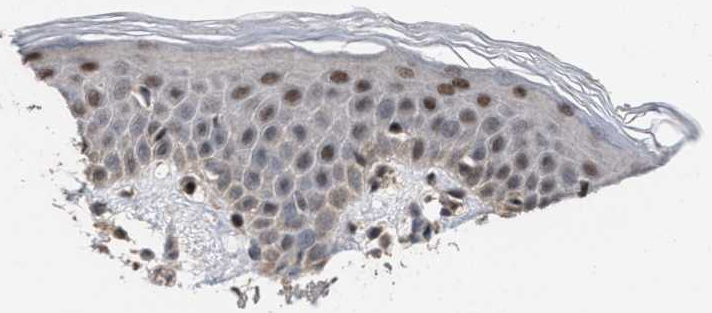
{"staining": {"intensity": "moderate", "quantity": ">75%", "location": "cytoplasmic/membranous,nuclear"}, "tissue": "skin", "cell_type": "Fibroblasts", "image_type": "normal", "snomed": [{"axis": "morphology", "description": "Normal tissue, NOS"}, {"axis": "topography", "description": "Skin"}], "caption": "Moderate cytoplasmic/membranous,nuclear protein positivity is identified in approximately >75% of fibroblasts in skin.", "gene": "C9orf78", "patient": {"sex": "male", "age": 53}}